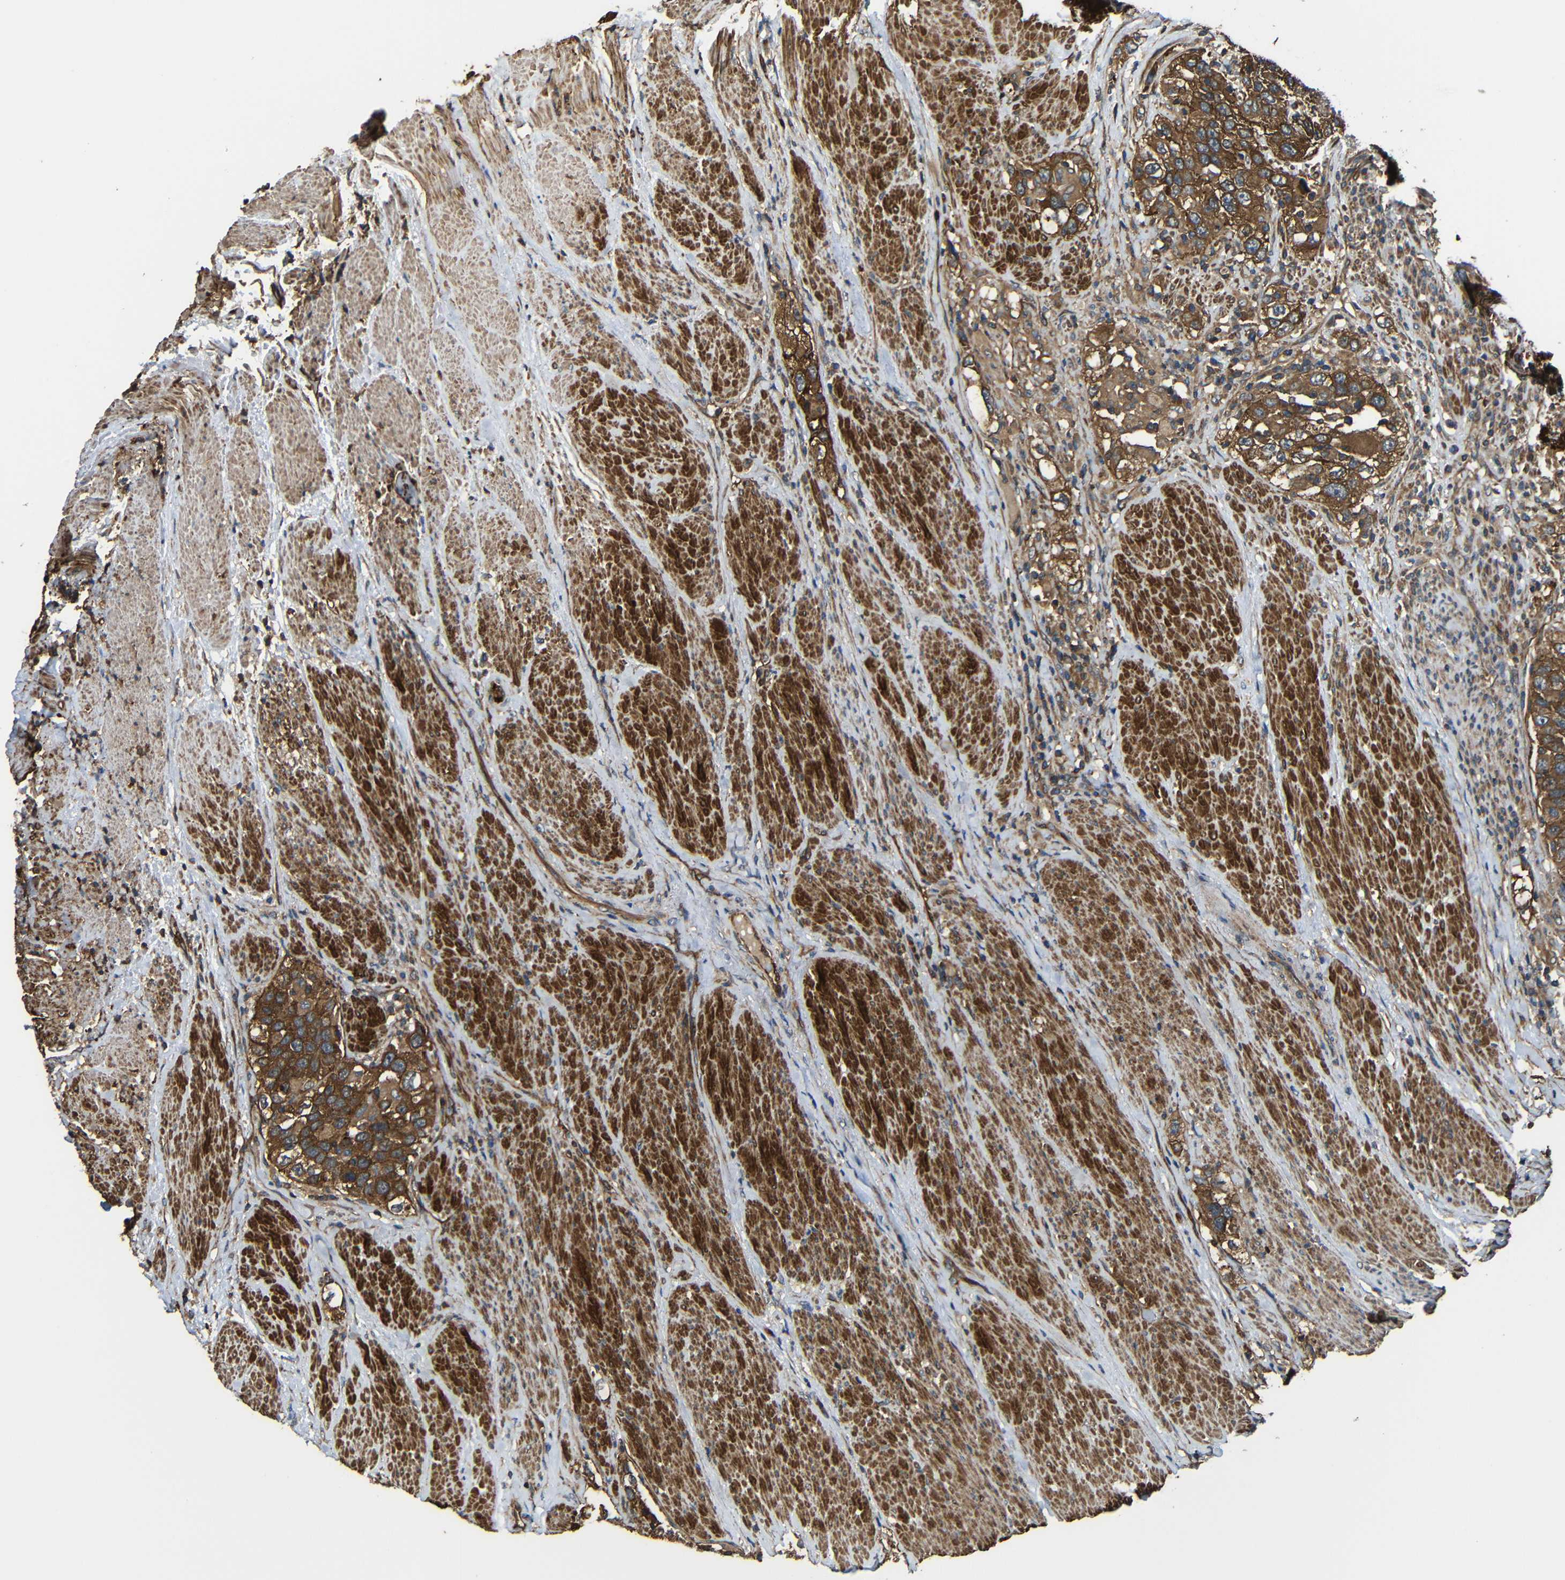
{"staining": {"intensity": "strong", "quantity": ">75%", "location": "cytoplasmic/membranous"}, "tissue": "urothelial cancer", "cell_type": "Tumor cells", "image_type": "cancer", "snomed": [{"axis": "morphology", "description": "Urothelial carcinoma, High grade"}, {"axis": "topography", "description": "Urinary bladder"}], "caption": "High-power microscopy captured an IHC micrograph of urothelial carcinoma (high-grade), revealing strong cytoplasmic/membranous expression in about >75% of tumor cells.", "gene": "PTCH1", "patient": {"sex": "female", "age": 80}}